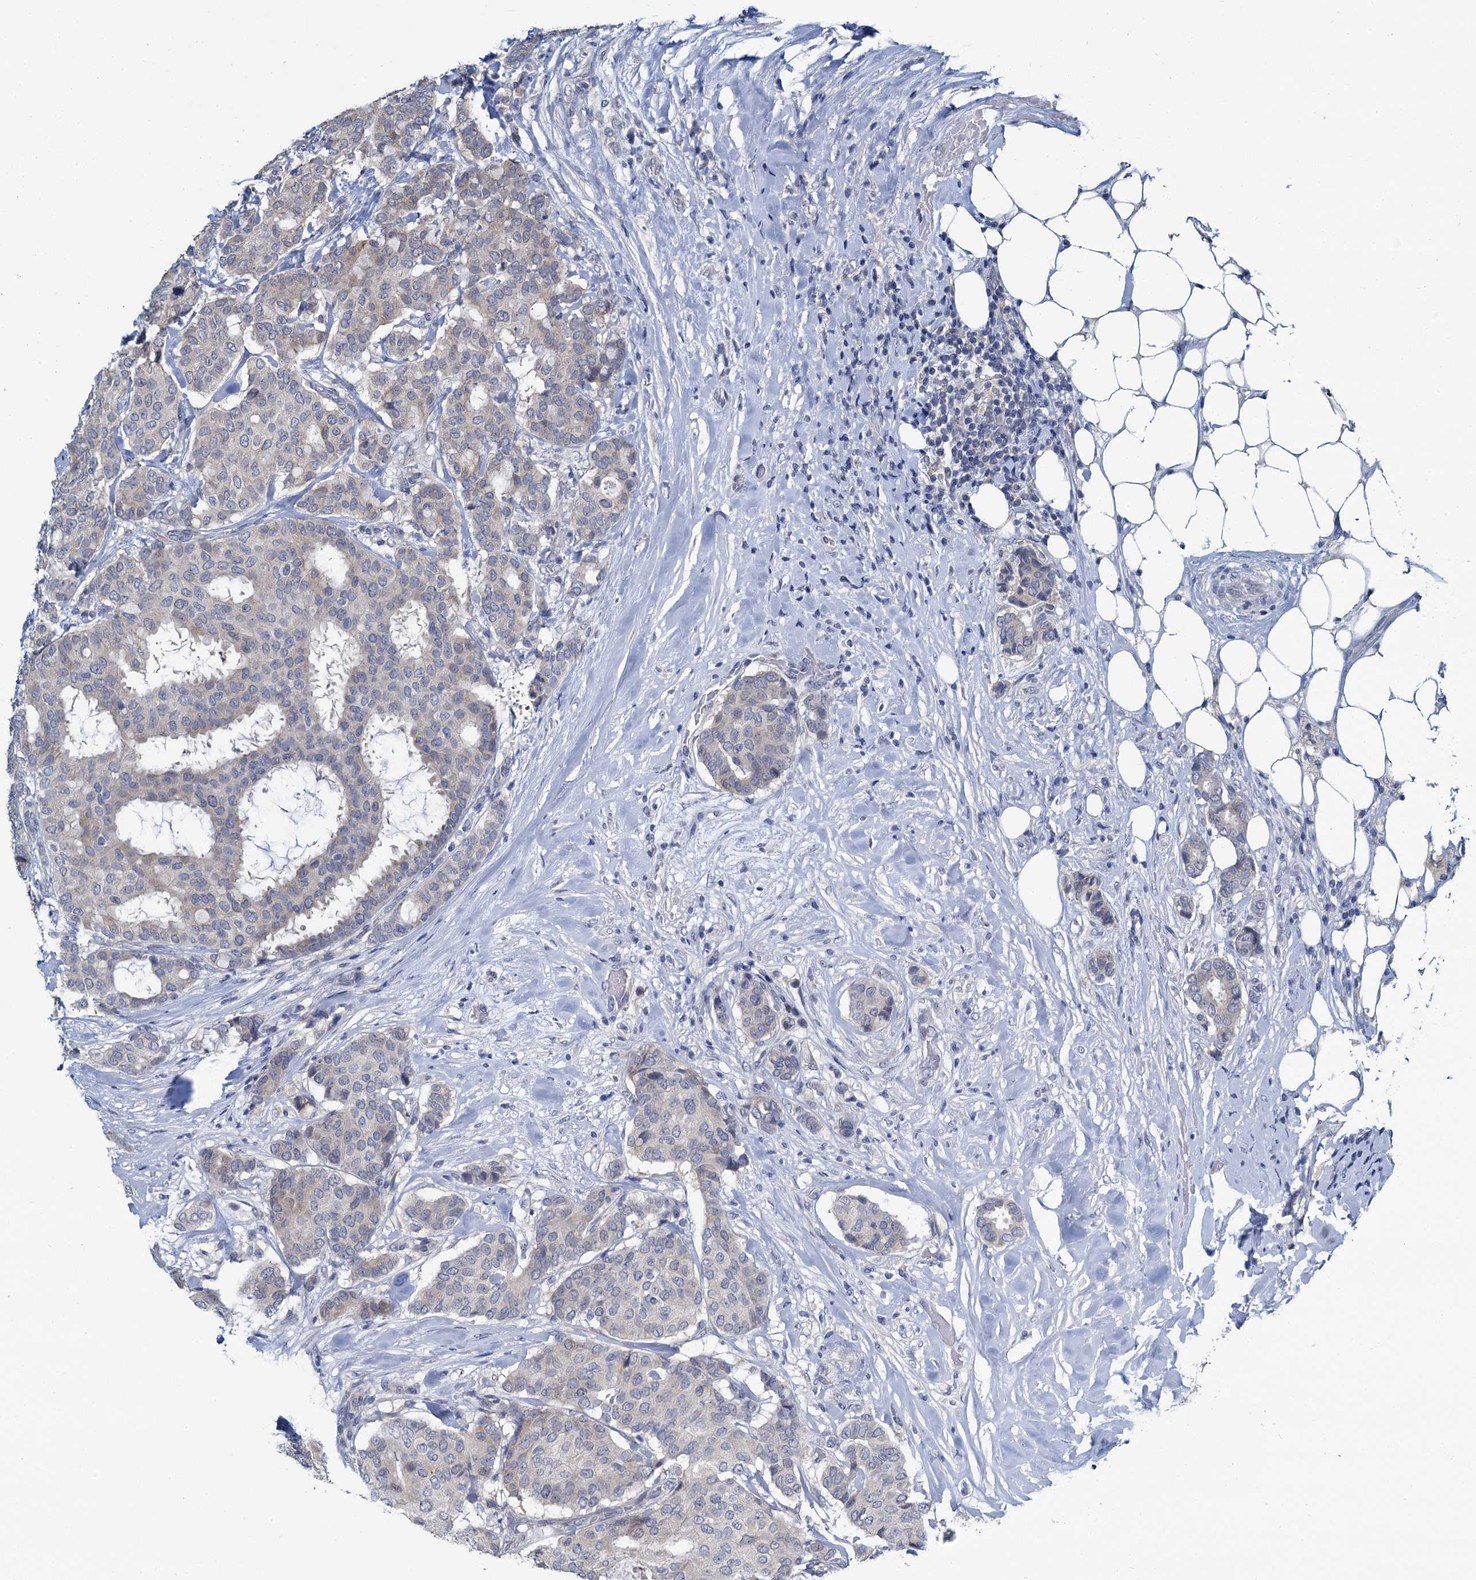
{"staining": {"intensity": "negative", "quantity": "none", "location": "none"}, "tissue": "breast cancer", "cell_type": "Tumor cells", "image_type": "cancer", "snomed": [{"axis": "morphology", "description": "Duct carcinoma"}, {"axis": "topography", "description": "Breast"}], "caption": "Breast cancer (intraductal carcinoma) was stained to show a protein in brown. There is no significant staining in tumor cells.", "gene": "MIOX", "patient": {"sex": "female", "age": 75}}